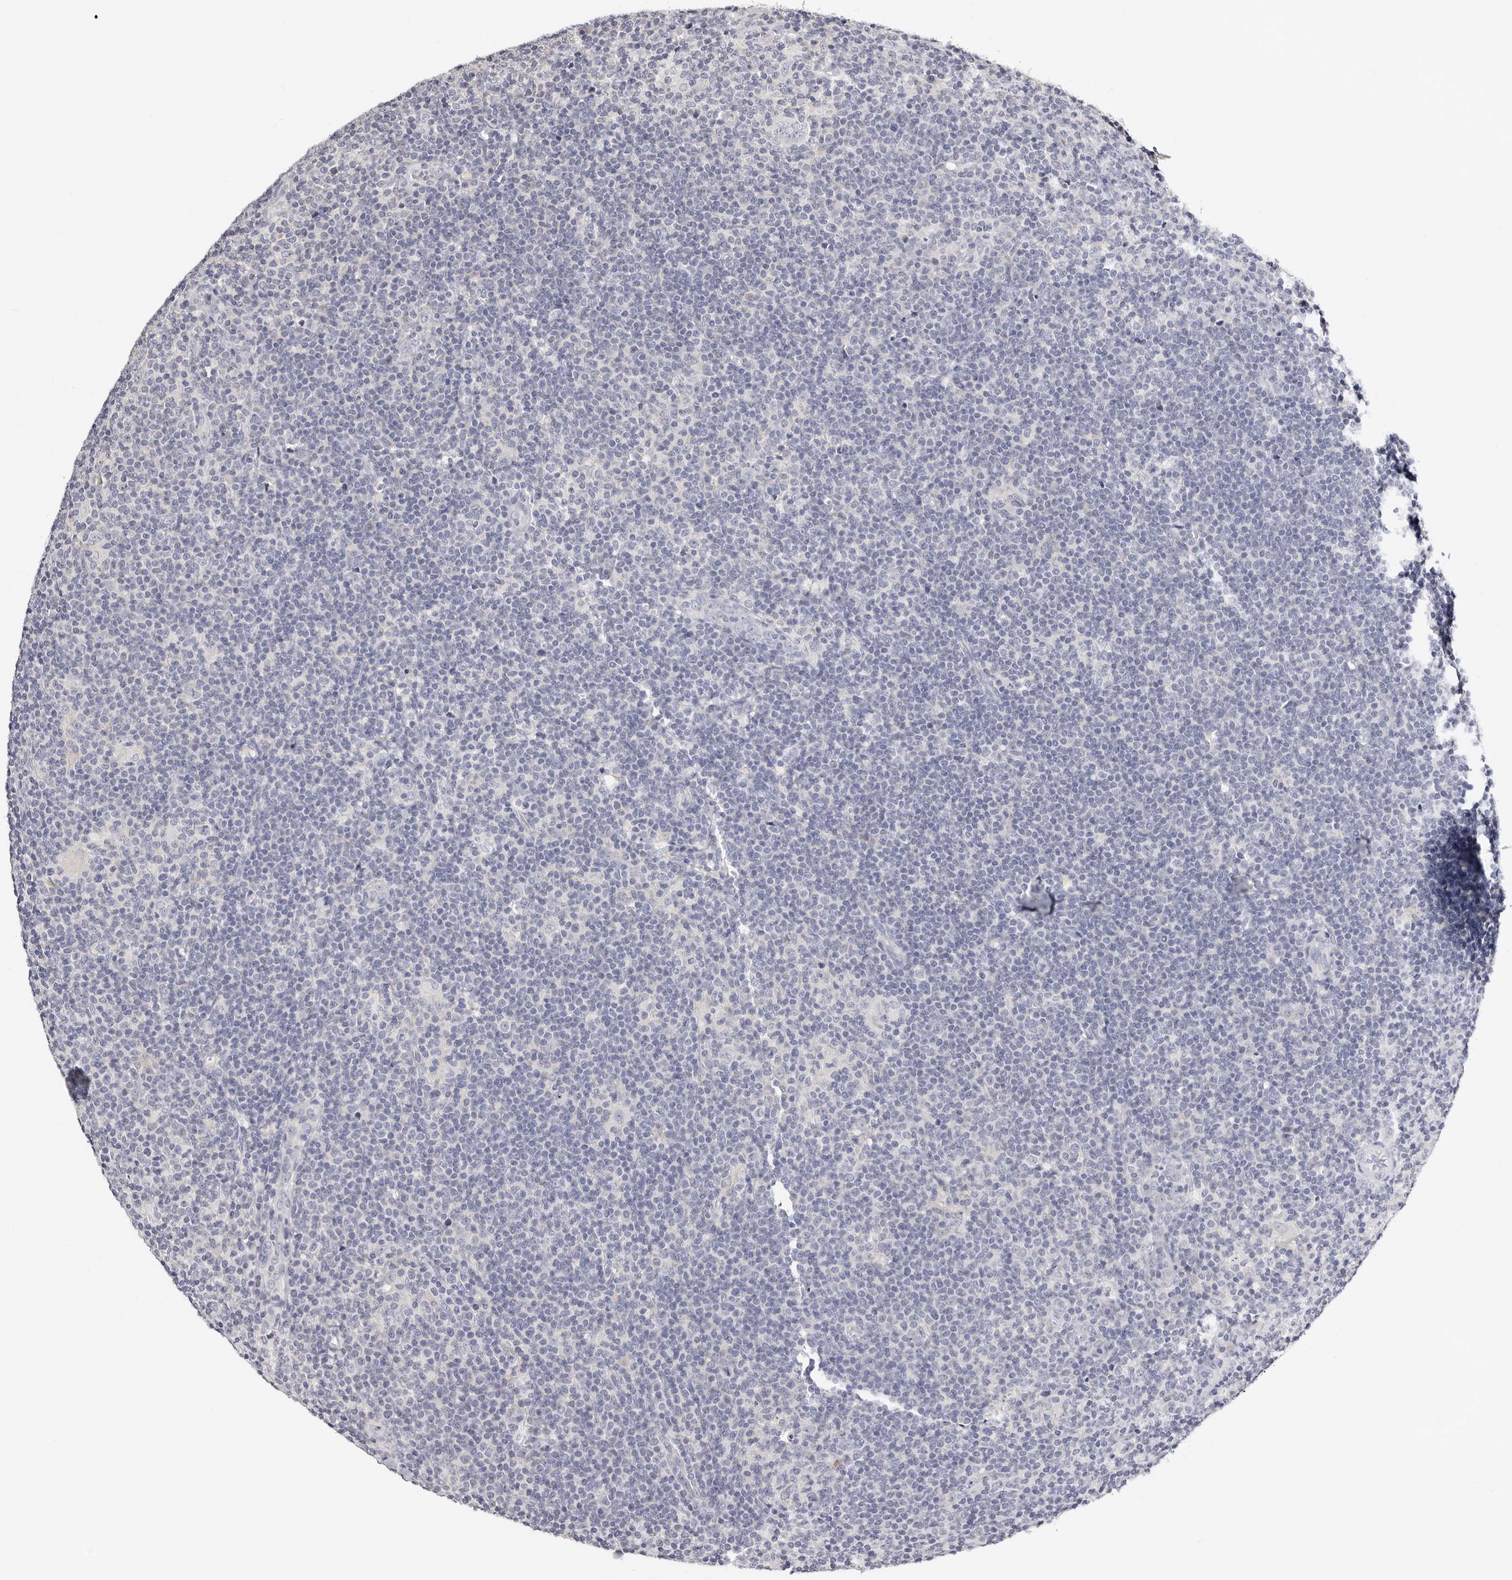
{"staining": {"intensity": "negative", "quantity": "none", "location": "none"}, "tissue": "lymphoma", "cell_type": "Tumor cells", "image_type": "cancer", "snomed": [{"axis": "morphology", "description": "Hodgkin's disease, NOS"}, {"axis": "topography", "description": "Lymph node"}], "caption": "Protein analysis of lymphoma displays no significant staining in tumor cells.", "gene": "ROM1", "patient": {"sex": "female", "age": 57}}